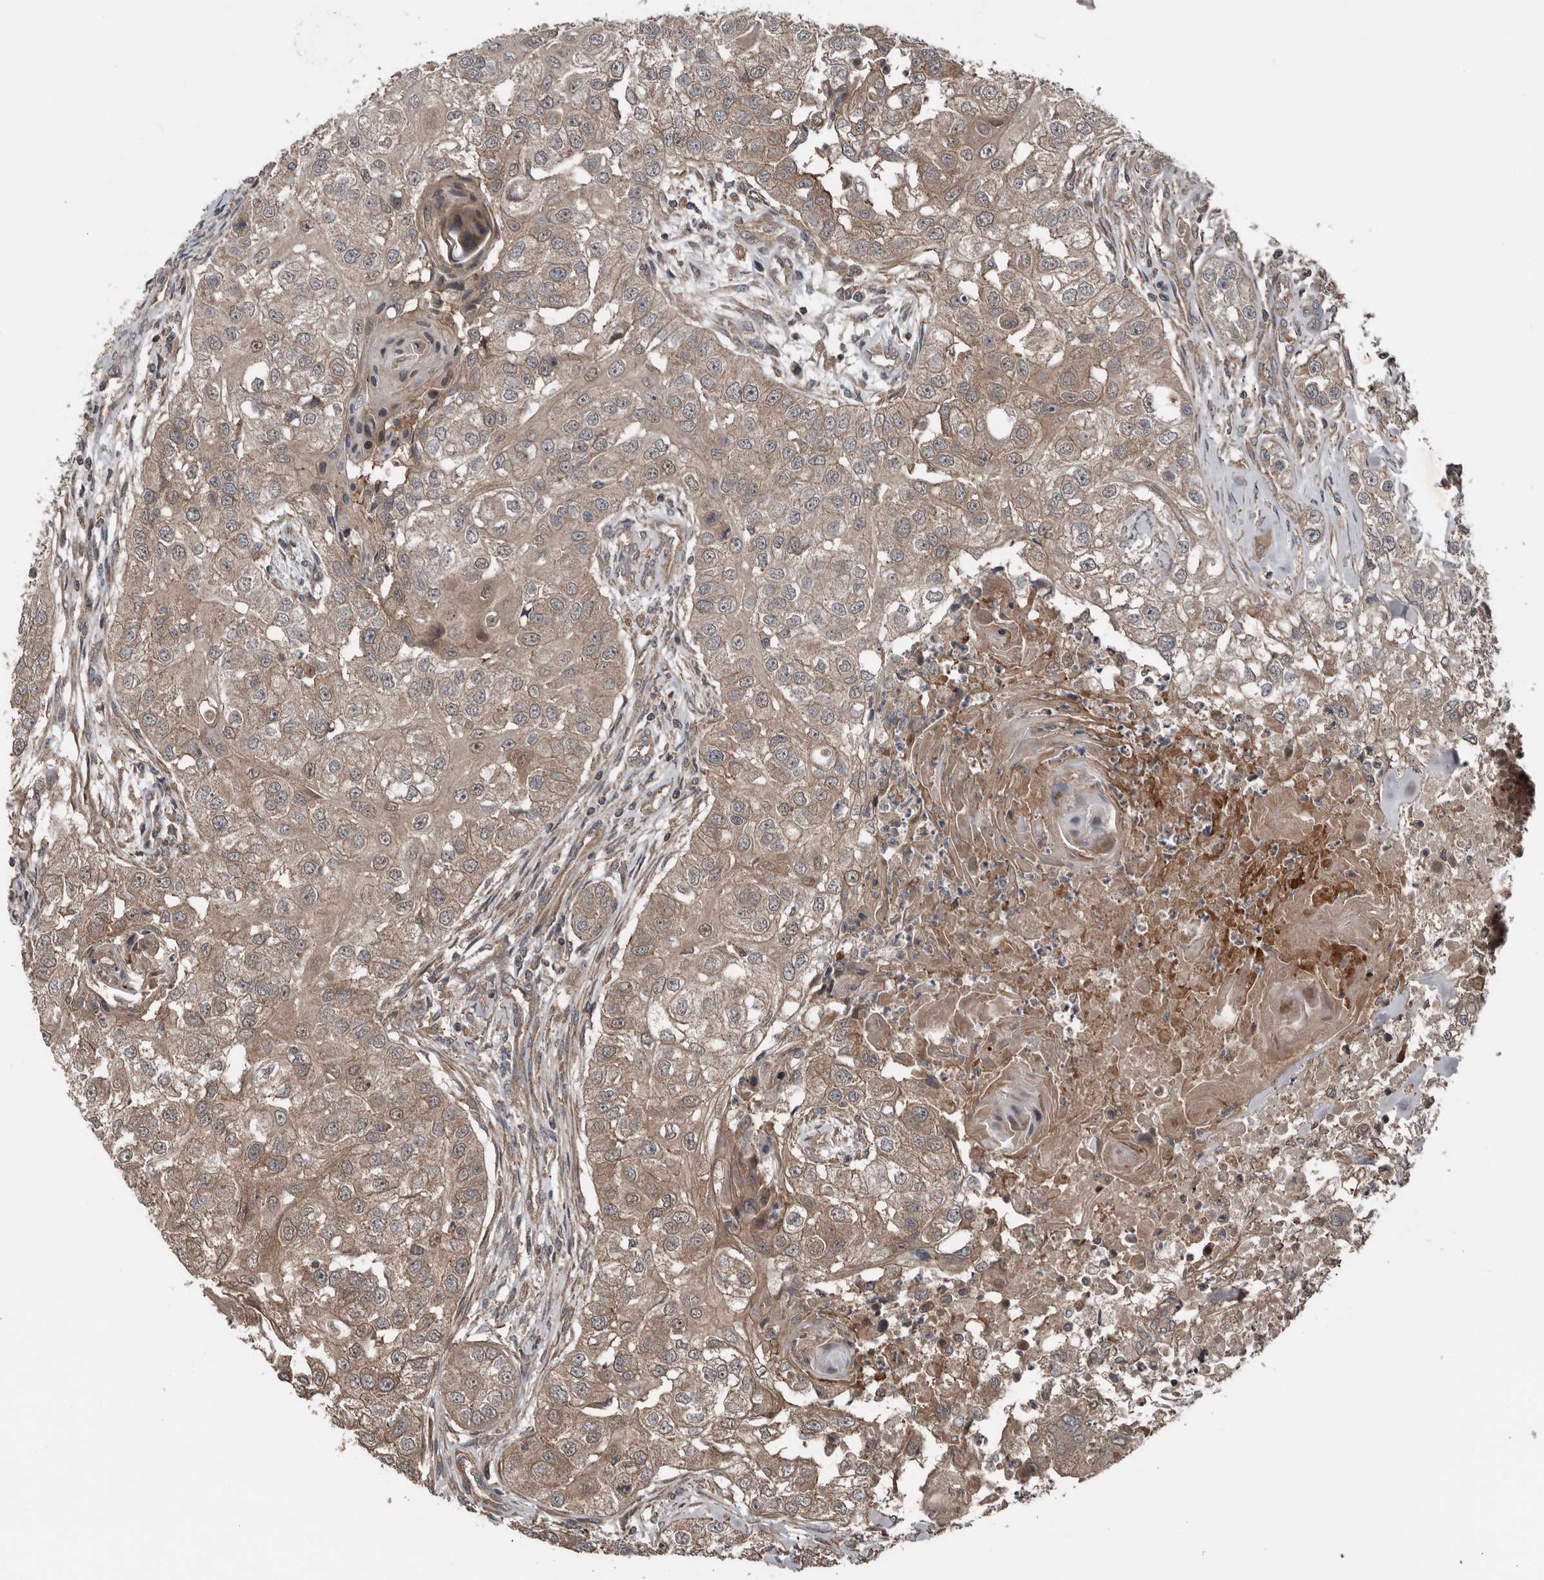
{"staining": {"intensity": "weak", "quantity": ">75%", "location": "cytoplasmic/membranous"}, "tissue": "head and neck cancer", "cell_type": "Tumor cells", "image_type": "cancer", "snomed": [{"axis": "morphology", "description": "Normal tissue, NOS"}, {"axis": "morphology", "description": "Squamous cell carcinoma, NOS"}, {"axis": "topography", "description": "Skeletal muscle"}, {"axis": "topography", "description": "Head-Neck"}], "caption": "A brown stain shows weak cytoplasmic/membranous positivity of a protein in squamous cell carcinoma (head and neck) tumor cells. The protein of interest is shown in brown color, while the nuclei are stained blue.", "gene": "DNAJB4", "patient": {"sex": "male", "age": 51}}